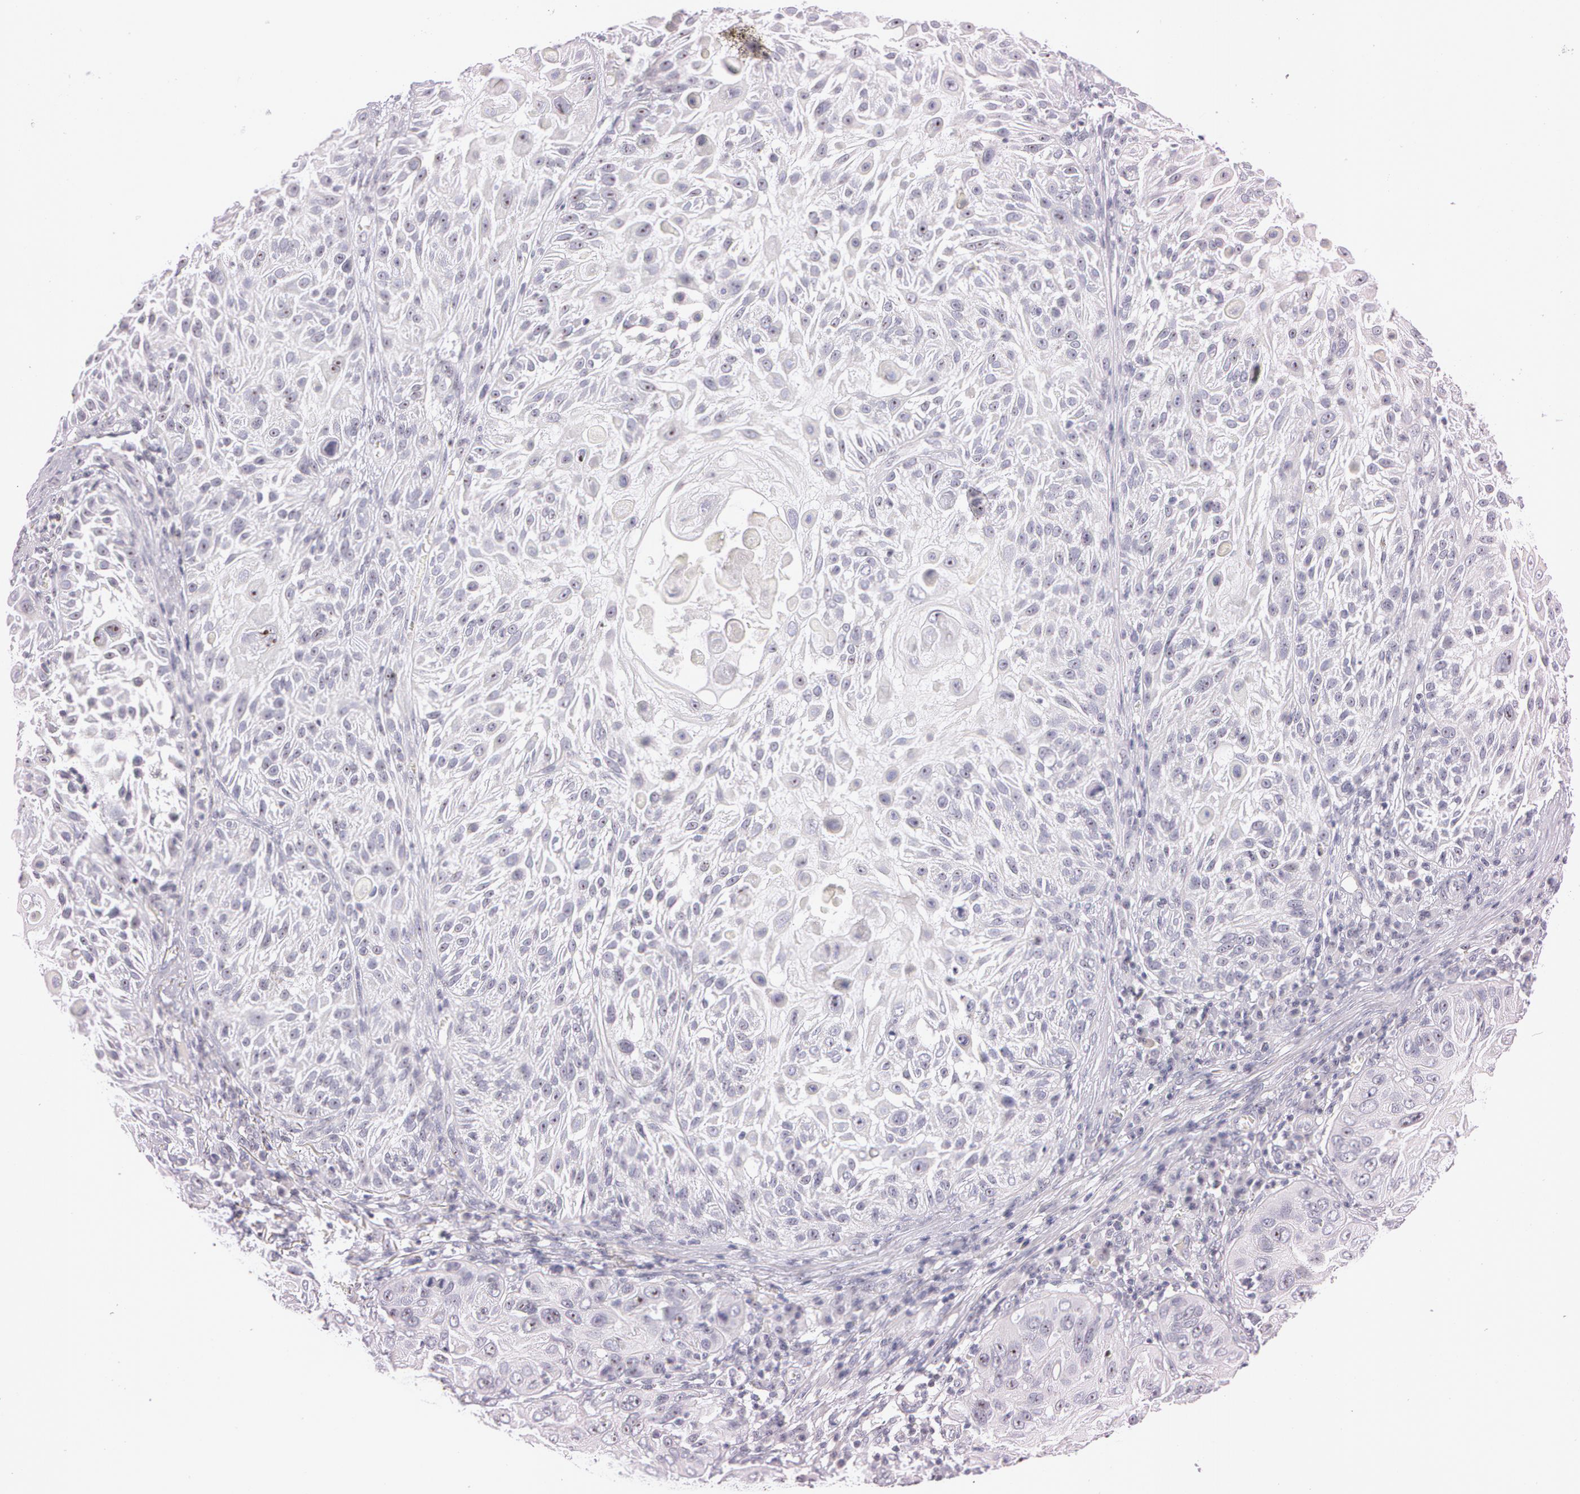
{"staining": {"intensity": "moderate", "quantity": "25%-75%", "location": "nuclear"}, "tissue": "skin cancer", "cell_type": "Tumor cells", "image_type": "cancer", "snomed": [{"axis": "morphology", "description": "Squamous cell carcinoma, NOS"}, {"axis": "topography", "description": "Skin"}], "caption": "Skin cancer stained with IHC reveals moderate nuclear expression in approximately 25%-75% of tumor cells.", "gene": "FBL", "patient": {"sex": "female", "age": 89}}